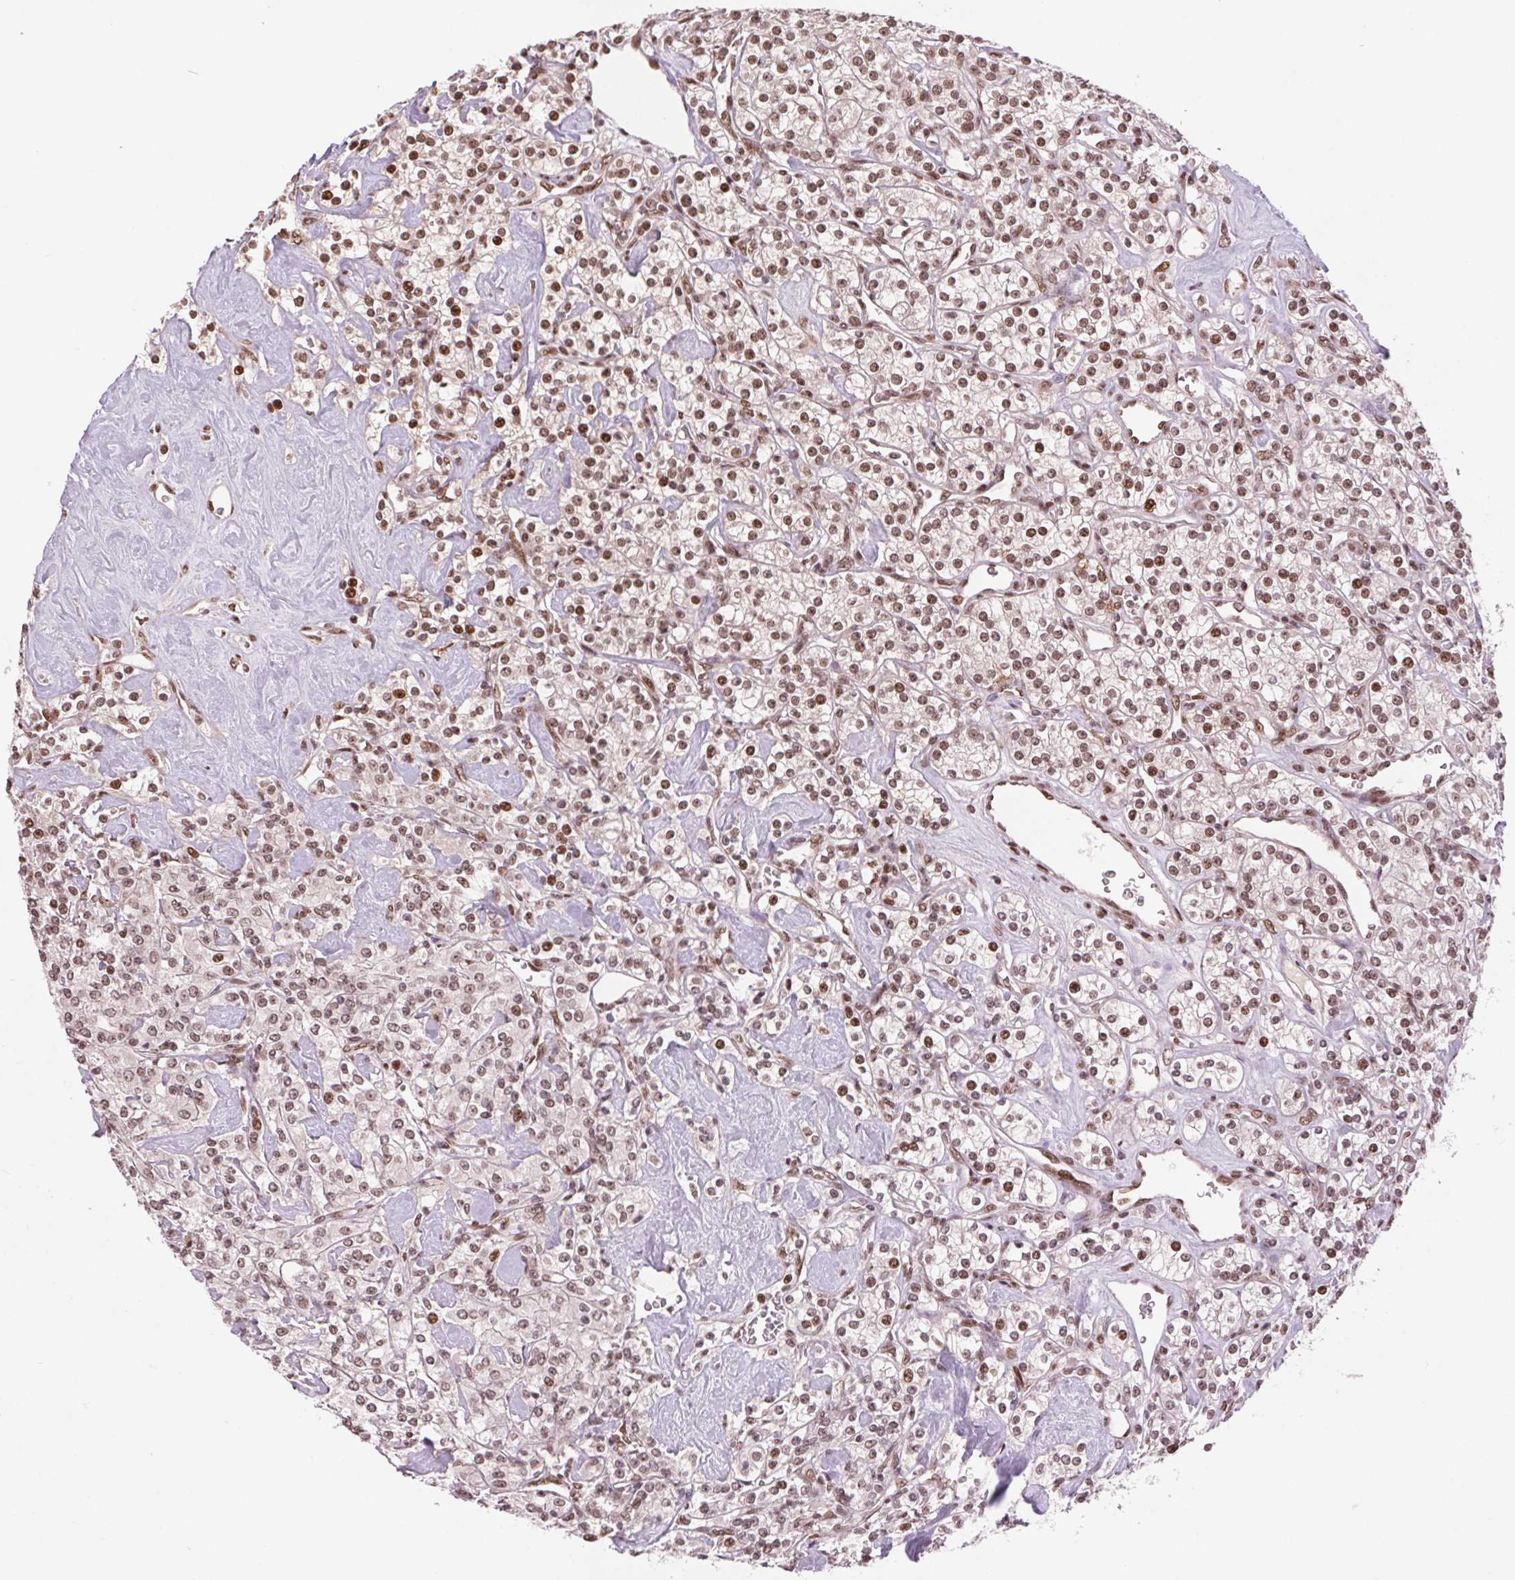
{"staining": {"intensity": "moderate", "quantity": ">75%", "location": "nuclear"}, "tissue": "renal cancer", "cell_type": "Tumor cells", "image_type": "cancer", "snomed": [{"axis": "morphology", "description": "Adenocarcinoma, NOS"}, {"axis": "topography", "description": "Kidney"}], "caption": "About >75% of tumor cells in human renal adenocarcinoma exhibit moderate nuclear protein staining as visualized by brown immunohistochemical staining.", "gene": "RAD23A", "patient": {"sex": "male", "age": 77}}